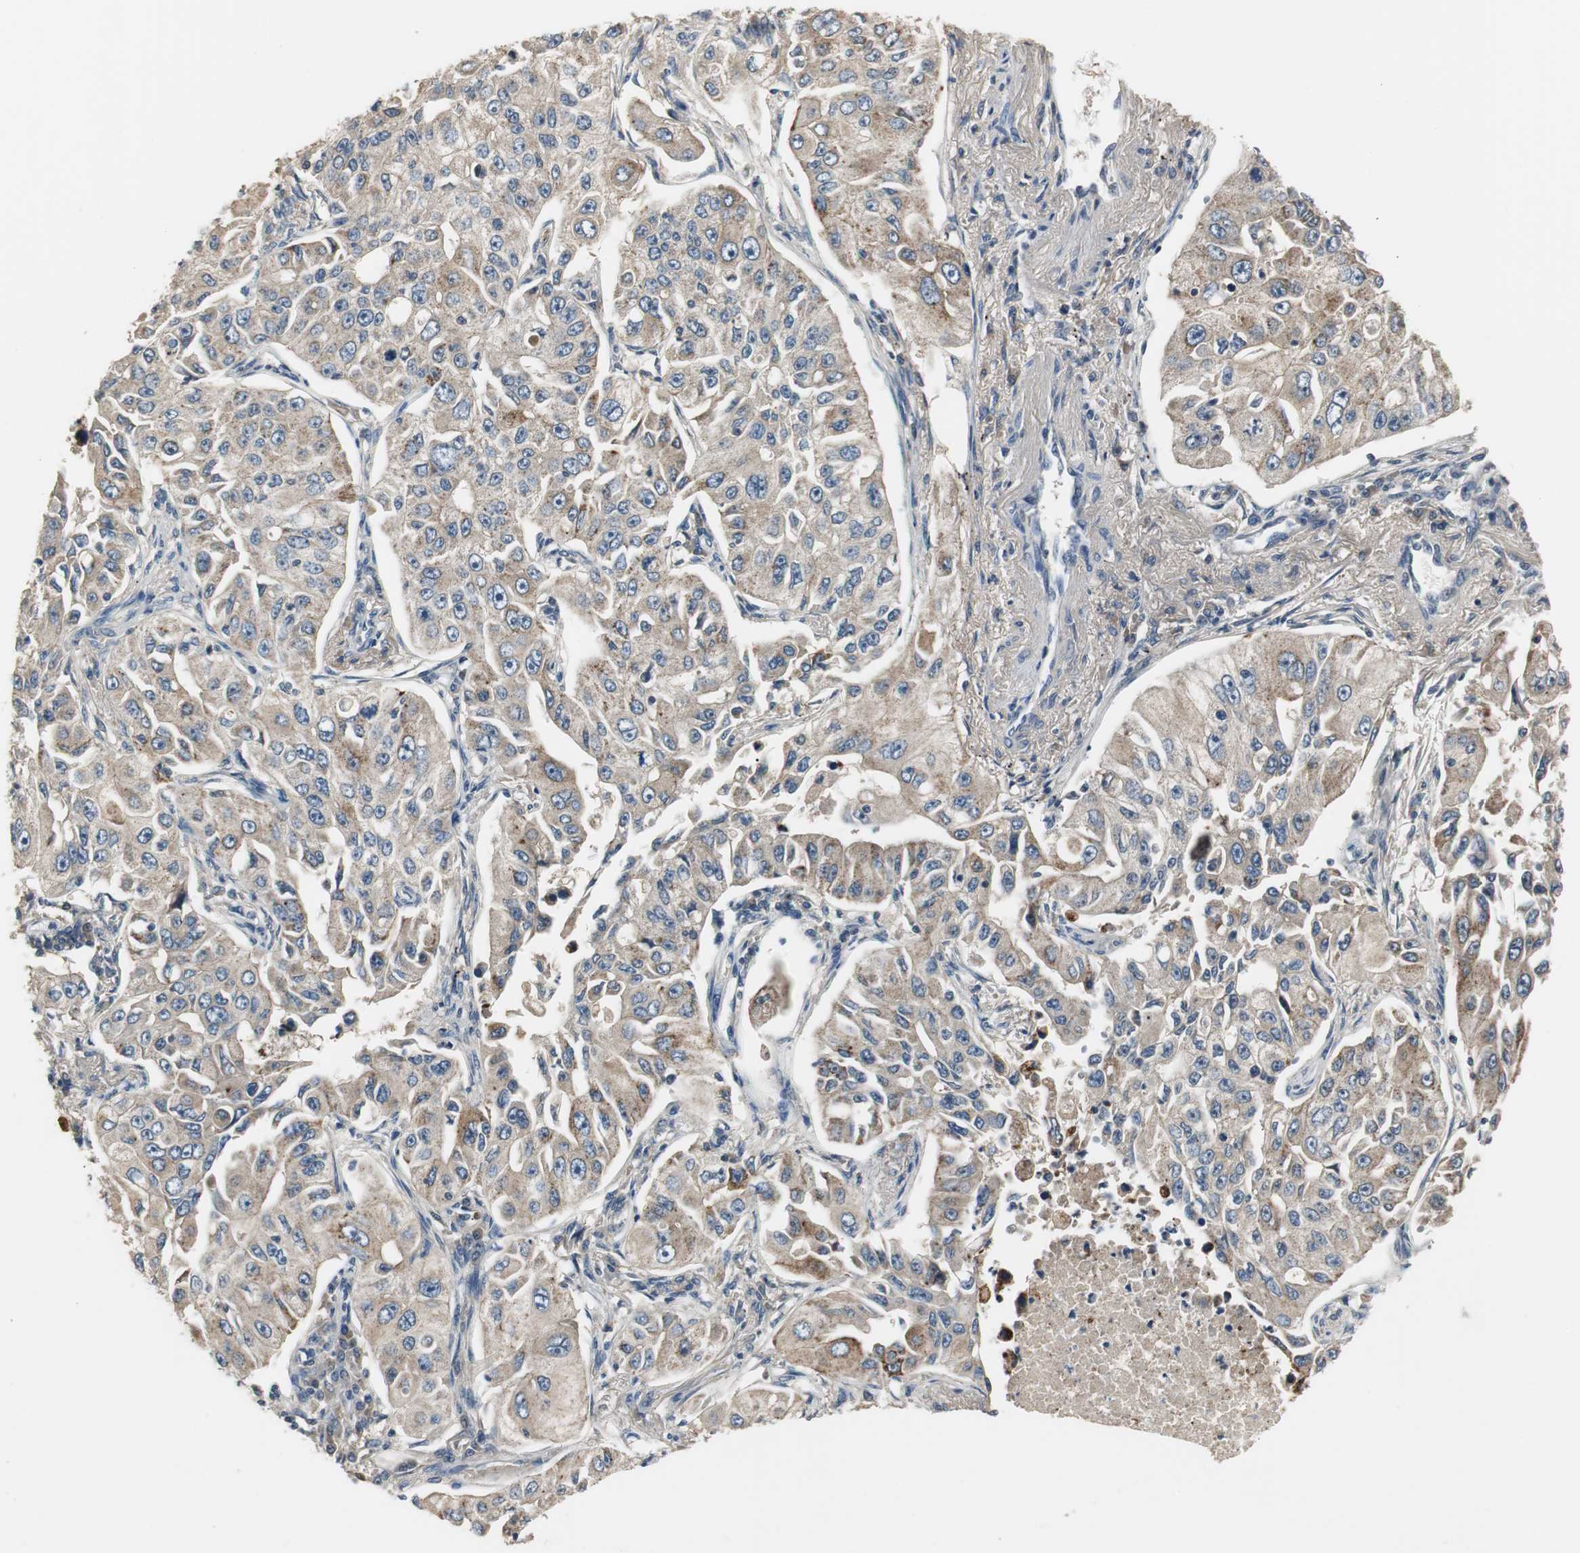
{"staining": {"intensity": "weak", "quantity": "25%-75%", "location": "cytoplasmic/membranous"}, "tissue": "lung cancer", "cell_type": "Tumor cells", "image_type": "cancer", "snomed": [{"axis": "morphology", "description": "Adenocarcinoma, NOS"}, {"axis": "topography", "description": "Lung"}], "caption": "Protein expression analysis of human lung cancer reveals weak cytoplasmic/membranous positivity in approximately 25%-75% of tumor cells. The staining was performed using DAB (3,3'-diaminobenzidine), with brown indicating positive protein expression. Nuclei are stained blue with hematoxylin.", "gene": "PTPRN2", "patient": {"sex": "male", "age": 84}}